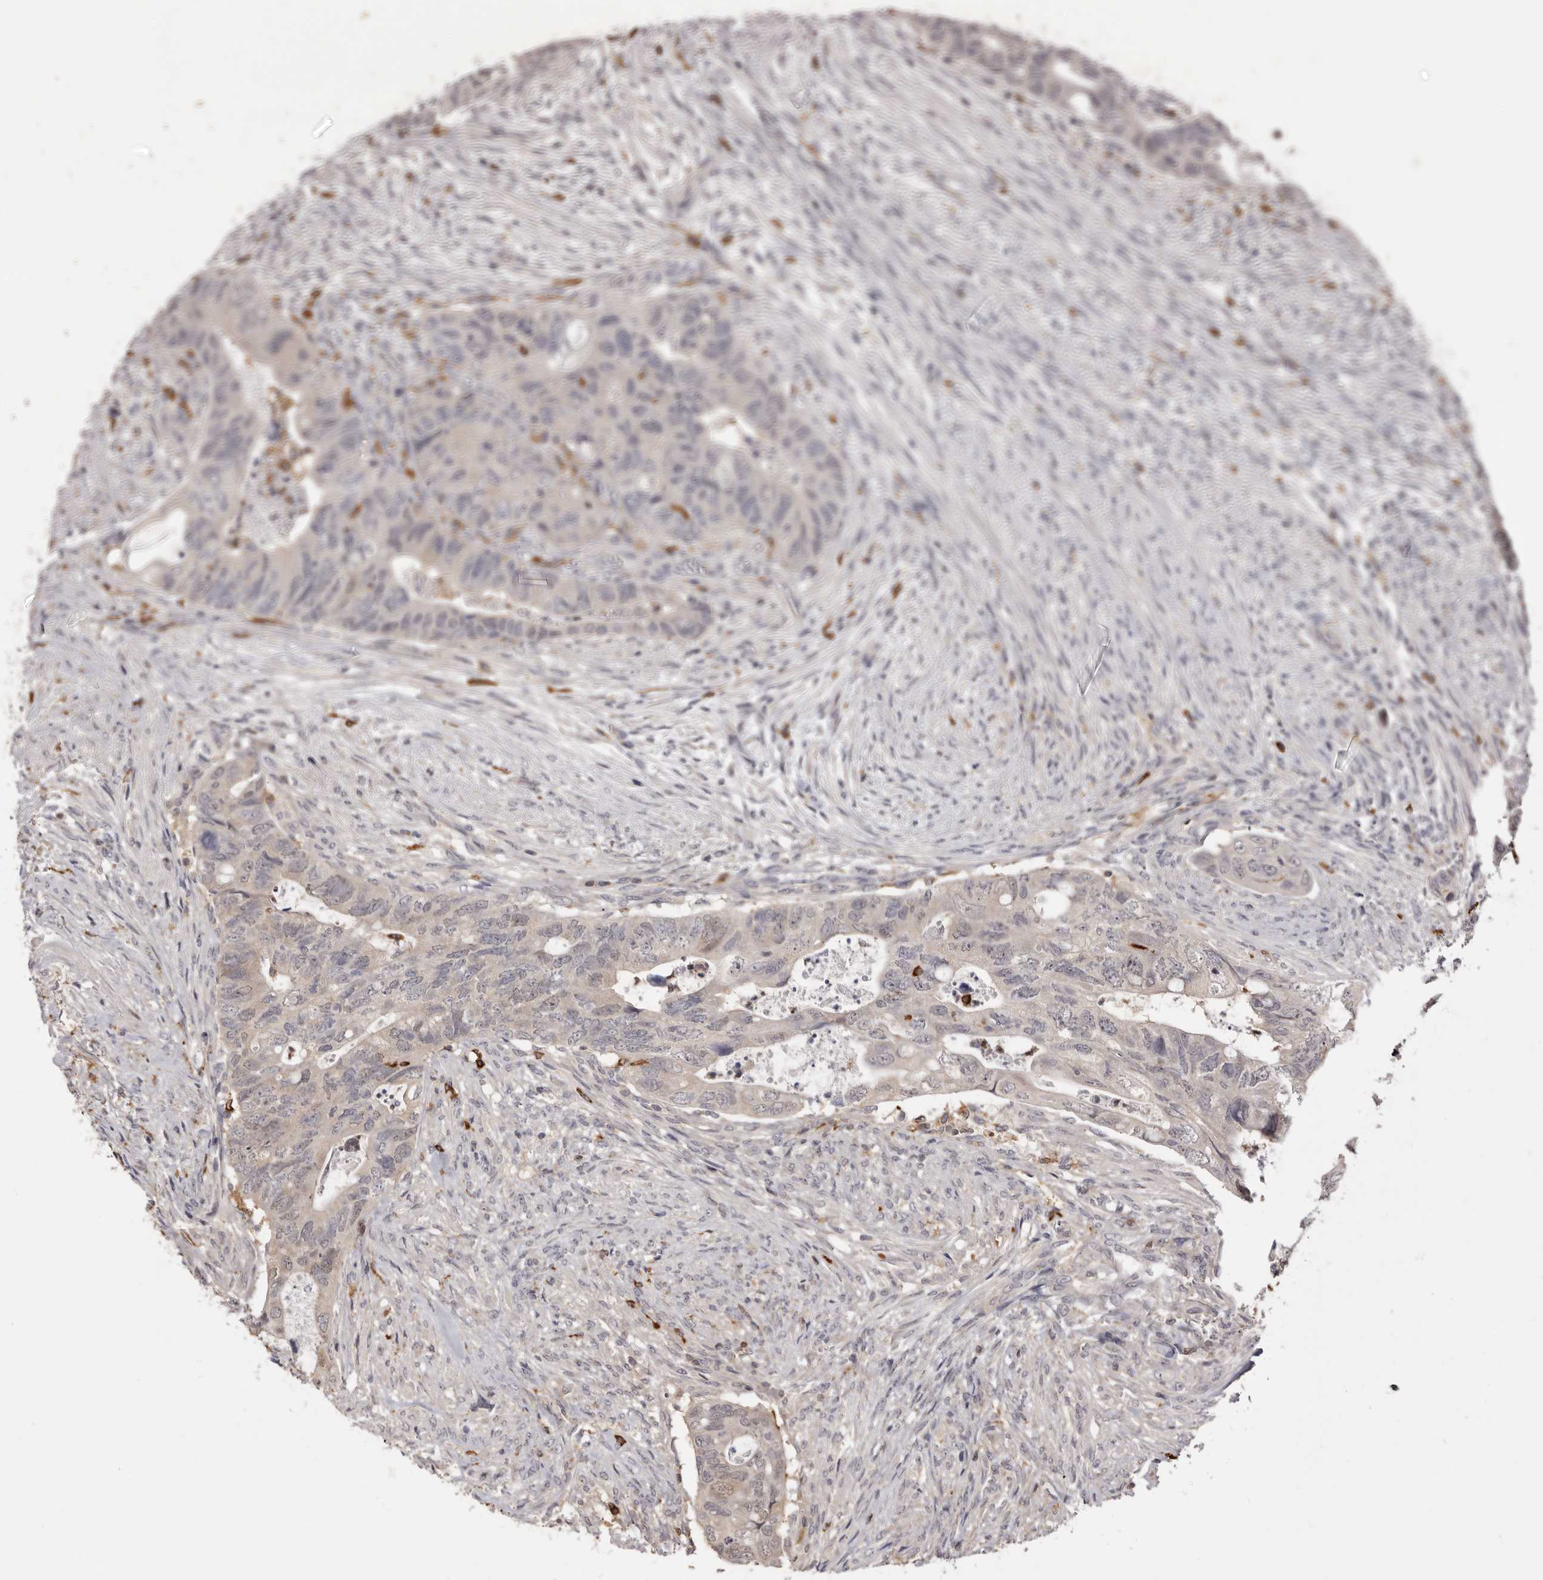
{"staining": {"intensity": "weak", "quantity": "<25%", "location": "cytoplasmic/membranous"}, "tissue": "colorectal cancer", "cell_type": "Tumor cells", "image_type": "cancer", "snomed": [{"axis": "morphology", "description": "Adenocarcinoma, NOS"}, {"axis": "topography", "description": "Rectum"}], "caption": "Tumor cells are negative for brown protein staining in adenocarcinoma (colorectal). The staining is performed using DAB brown chromogen with nuclei counter-stained in using hematoxylin.", "gene": "TNNI1", "patient": {"sex": "male", "age": 63}}